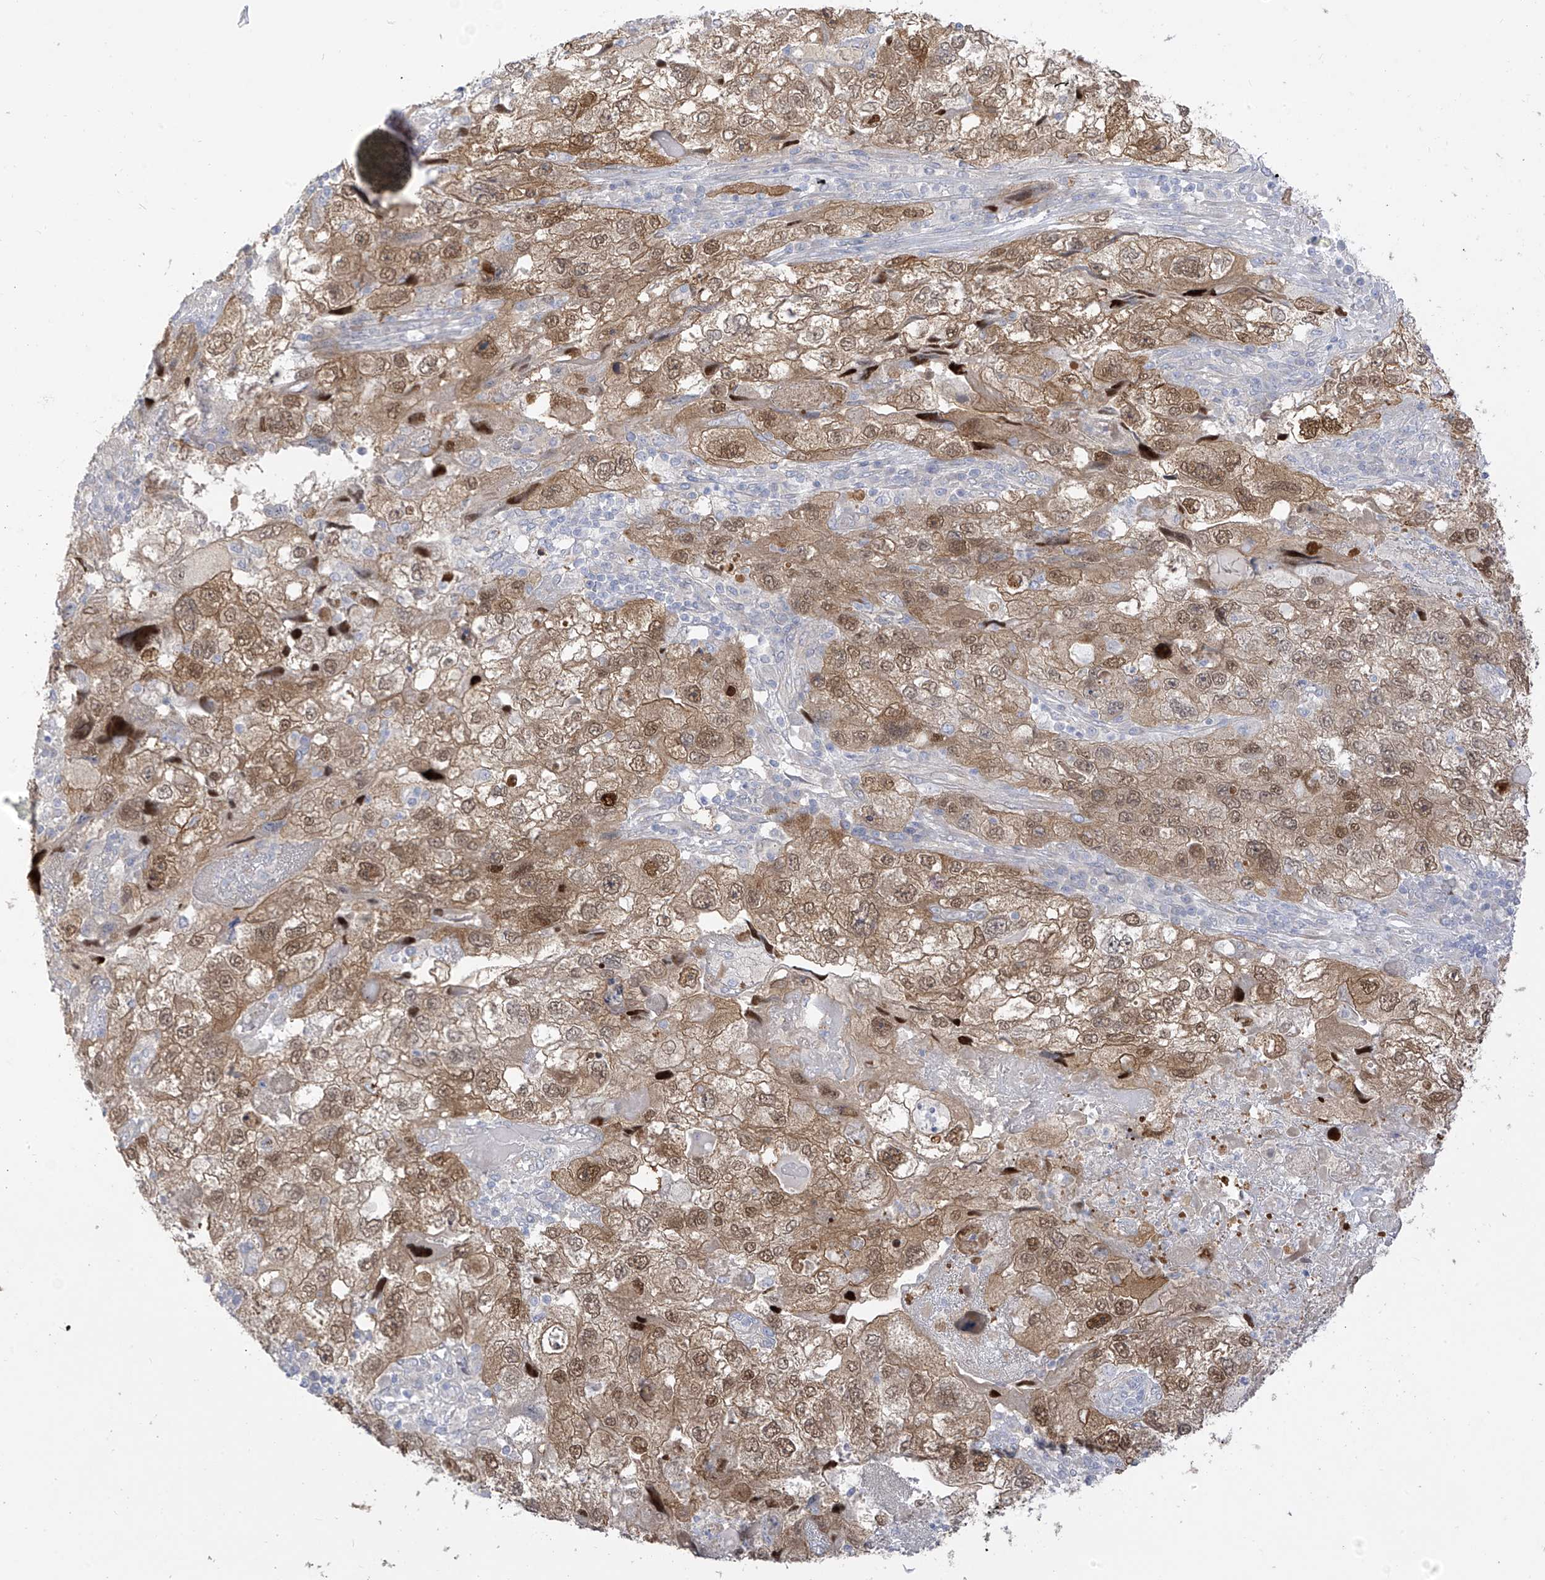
{"staining": {"intensity": "moderate", "quantity": ">75%", "location": "cytoplasmic/membranous,nuclear"}, "tissue": "endometrial cancer", "cell_type": "Tumor cells", "image_type": "cancer", "snomed": [{"axis": "morphology", "description": "Adenocarcinoma, NOS"}, {"axis": "topography", "description": "Endometrium"}], "caption": "Adenocarcinoma (endometrial) was stained to show a protein in brown. There is medium levels of moderate cytoplasmic/membranous and nuclear positivity in about >75% of tumor cells.", "gene": "EIPR1", "patient": {"sex": "female", "age": 49}}